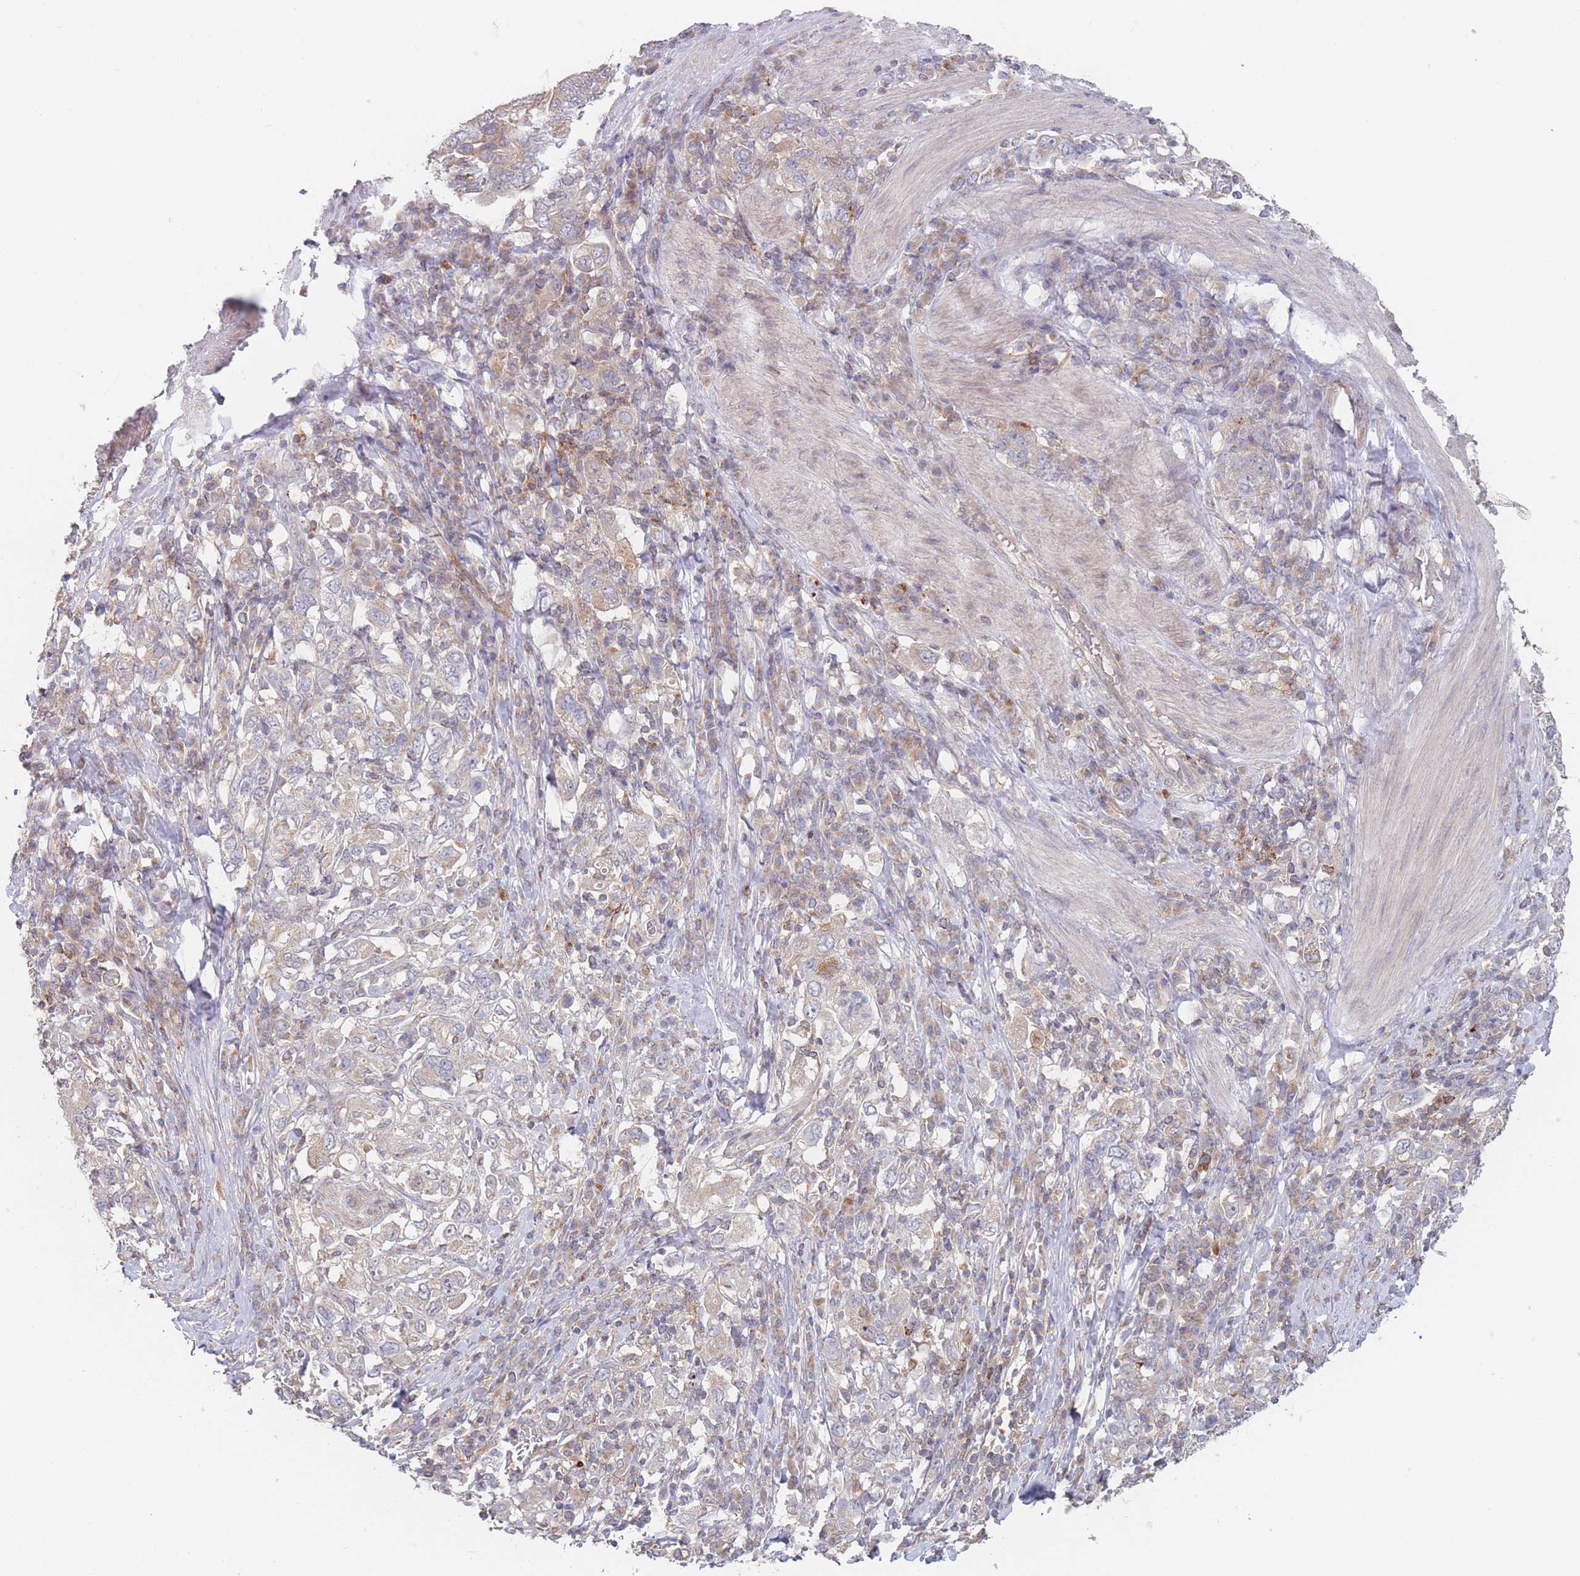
{"staining": {"intensity": "weak", "quantity": "<25%", "location": "cytoplasmic/membranous"}, "tissue": "stomach cancer", "cell_type": "Tumor cells", "image_type": "cancer", "snomed": [{"axis": "morphology", "description": "Adenocarcinoma, NOS"}, {"axis": "topography", "description": "Stomach, upper"}, {"axis": "topography", "description": "Stomach"}], "caption": "Tumor cells show no significant protein expression in stomach cancer.", "gene": "PPM1A", "patient": {"sex": "male", "age": 62}}